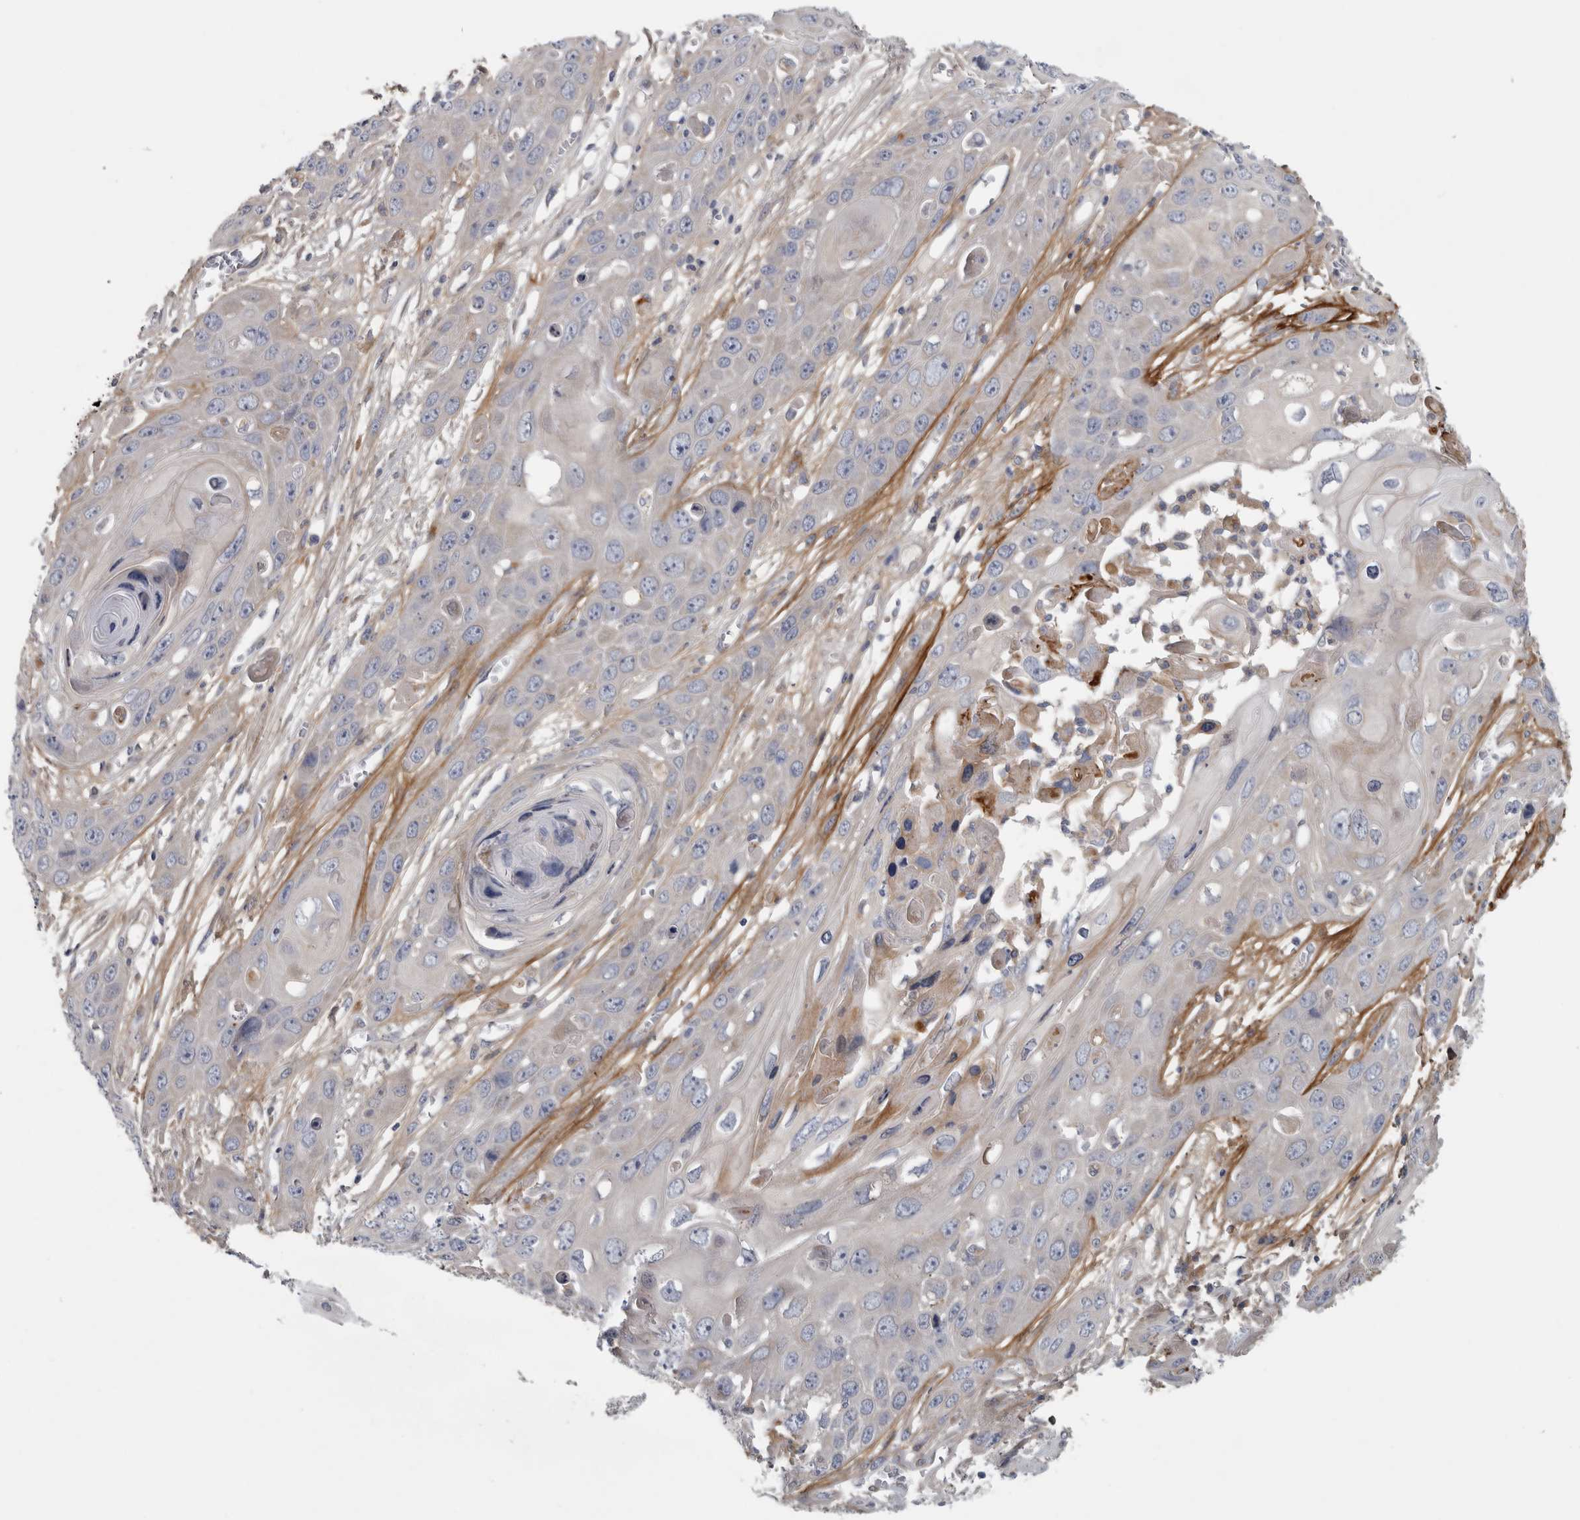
{"staining": {"intensity": "negative", "quantity": "none", "location": "none"}, "tissue": "skin cancer", "cell_type": "Tumor cells", "image_type": "cancer", "snomed": [{"axis": "morphology", "description": "Squamous cell carcinoma, NOS"}, {"axis": "topography", "description": "Skin"}], "caption": "Skin squamous cell carcinoma was stained to show a protein in brown. There is no significant expression in tumor cells. (Stains: DAB IHC with hematoxylin counter stain, Microscopy: brightfield microscopy at high magnification).", "gene": "ATXN2", "patient": {"sex": "male", "age": 55}}